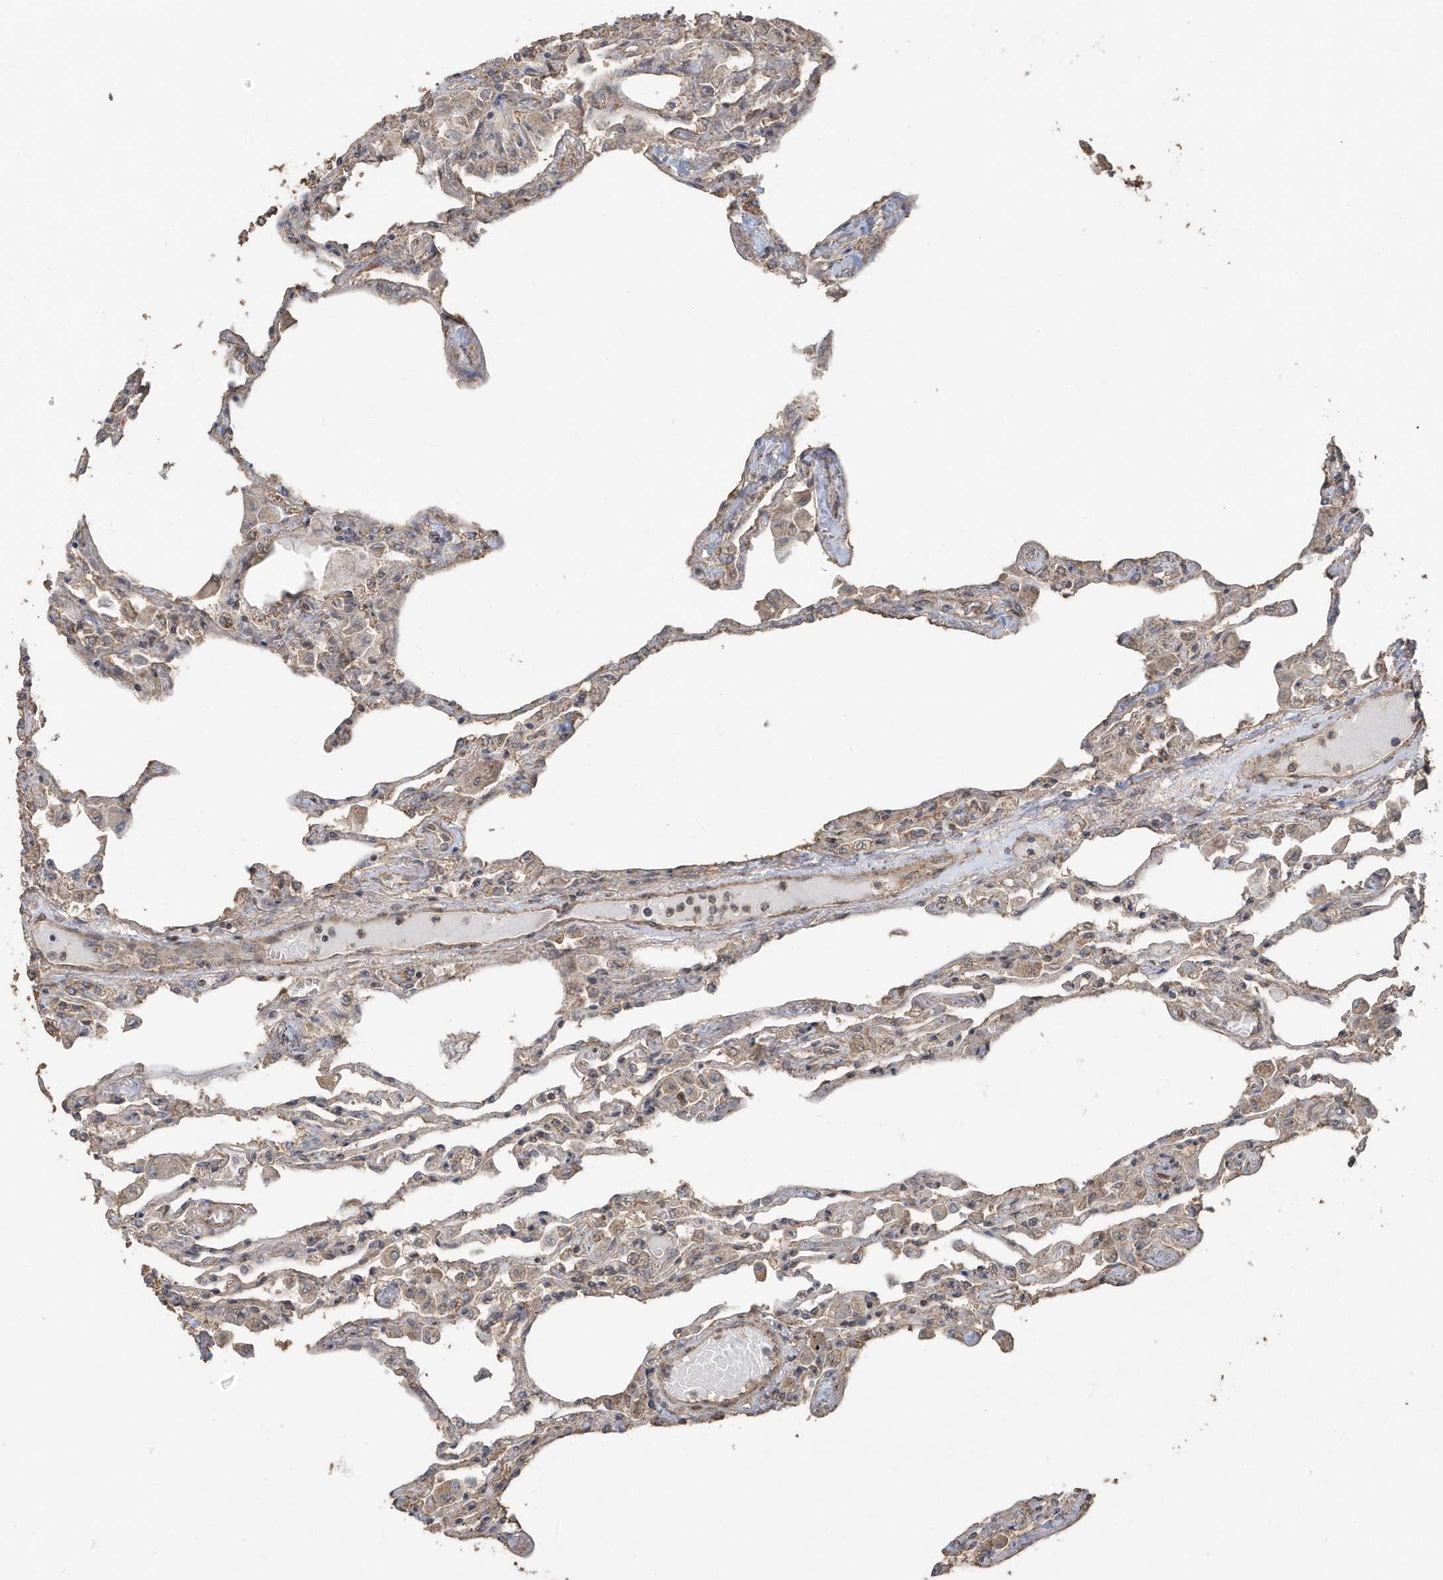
{"staining": {"intensity": "moderate", "quantity": "<25%", "location": "cytoplasmic/membranous,nuclear"}, "tissue": "lung", "cell_type": "Alveolar cells", "image_type": "normal", "snomed": [{"axis": "morphology", "description": "Normal tissue, NOS"}, {"axis": "topography", "description": "Bronchus"}, {"axis": "topography", "description": "Lung"}], "caption": "High-power microscopy captured an immunohistochemistry image of benign lung, revealing moderate cytoplasmic/membranous,nuclear expression in about <25% of alveolar cells. Using DAB (brown) and hematoxylin (blue) stains, captured at high magnification using brightfield microscopy.", "gene": "PAXBP1", "patient": {"sex": "female", "age": 49}}